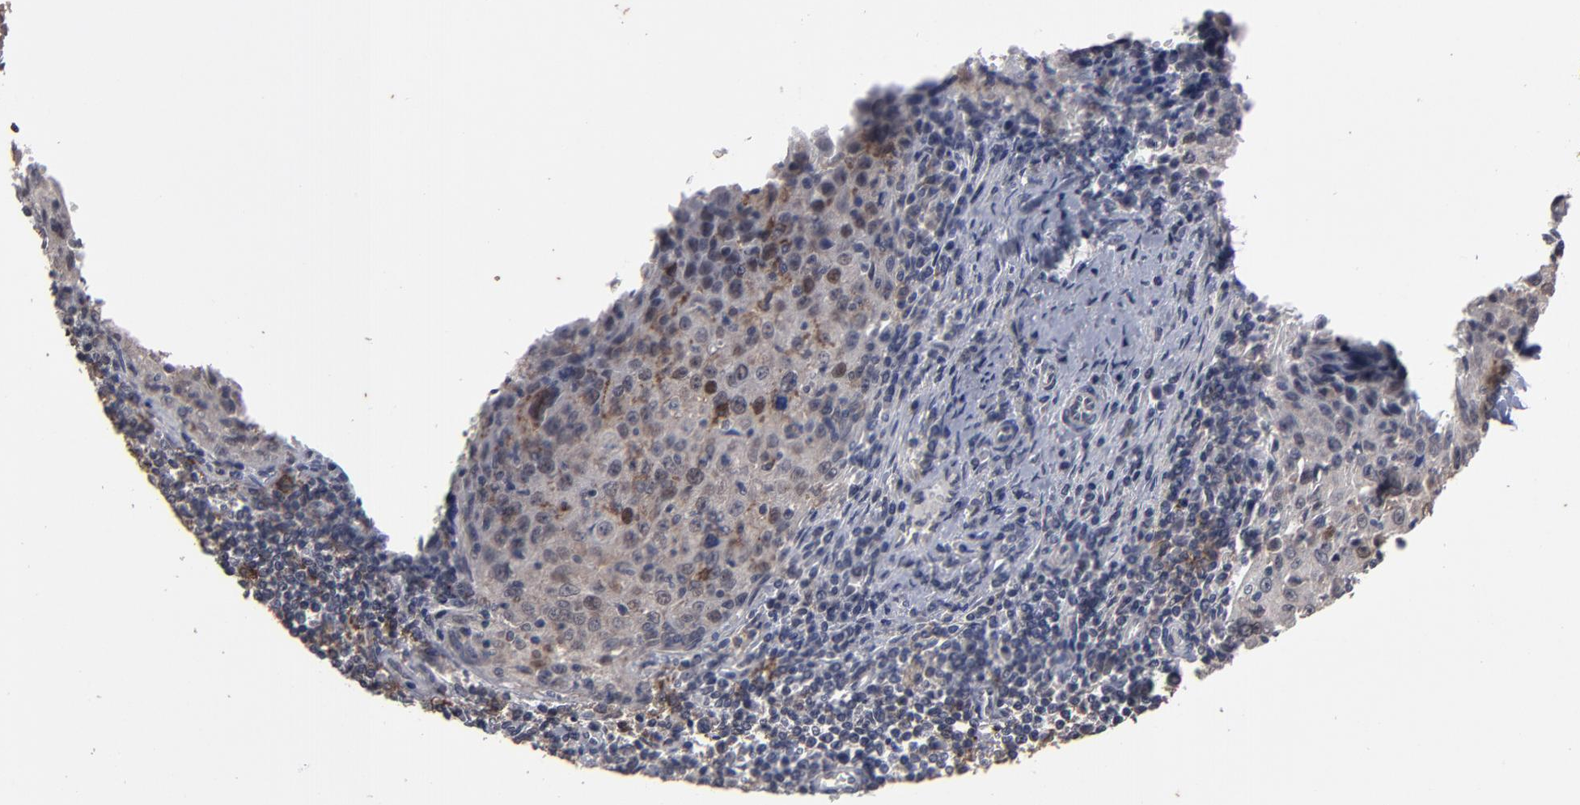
{"staining": {"intensity": "moderate", "quantity": "25%-75%", "location": "cytoplasmic/membranous,nuclear"}, "tissue": "cervical cancer", "cell_type": "Tumor cells", "image_type": "cancer", "snomed": [{"axis": "morphology", "description": "Squamous cell carcinoma, NOS"}, {"axis": "topography", "description": "Cervix"}], "caption": "Tumor cells display medium levels of moderate cytoplasmic/membranous and nuclear positivity in about 25%-75% of cells in human cervical cancer (squamous cell carcinoma). (brown staining indicates protein expression, while blue staining denotes nuclei).", "gene": "SLC22A17", "patient": {"sex": "female", "age": 27}}